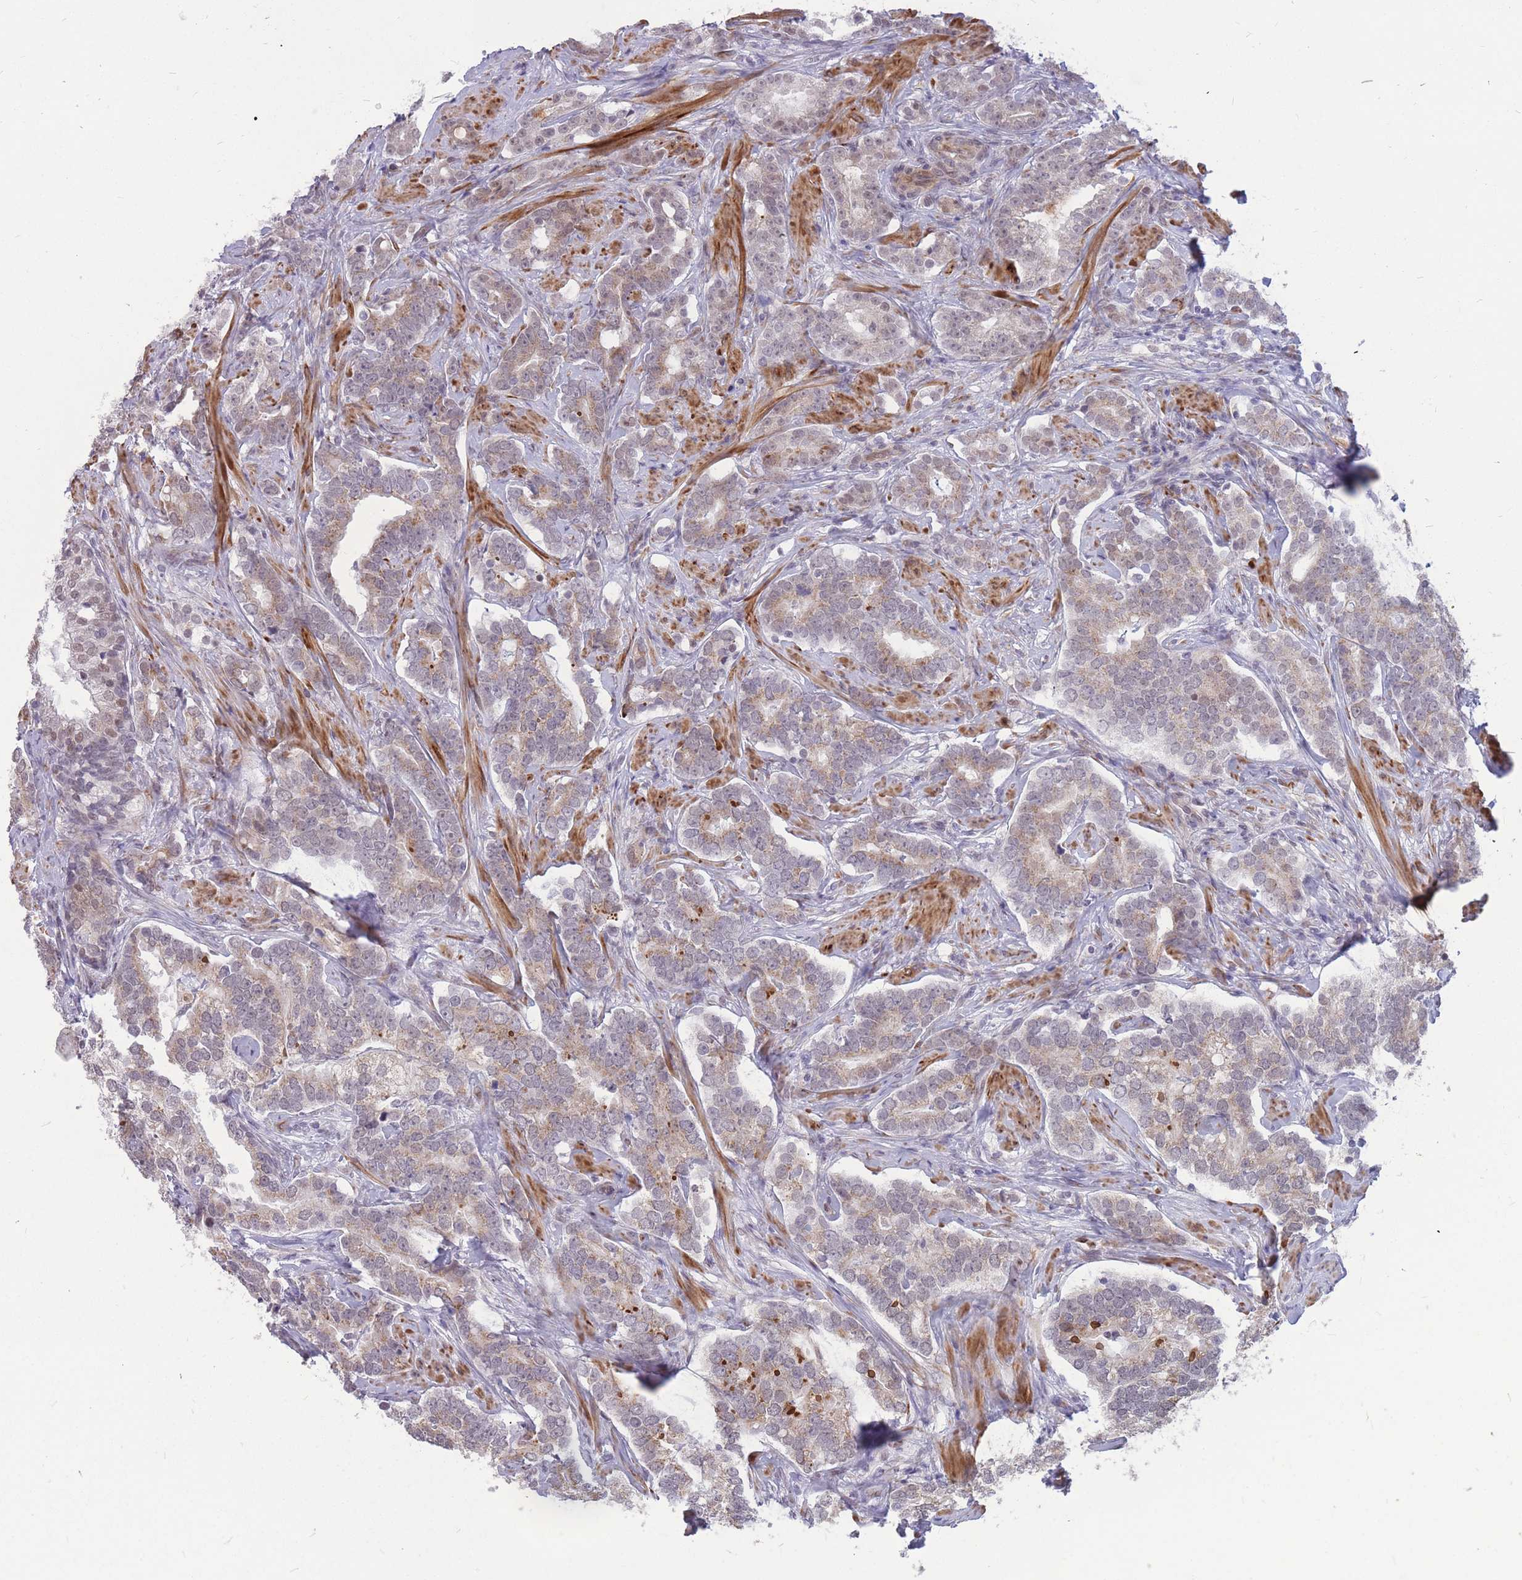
{"staining": {"intensity": "weak", "quantity": "25%-75%", "location": "cytoplasmic/membranous"}, "tissue": "prostate cancer", "cell_type": "Tumor cells", "image_type": "cancer", "snomed": [{"axis": "morphology", "description": "Adenocarcinoma, High grade"}, {"axis": "topography", "description": "Prostate"}], "caption": "A high-resolution histopathology image shows IHC staining of prostate cancer (adenocarcinoma (high-grade)), which displays weak cytoplasmic/membranous staining in approximately 25%-75% of tumor cells.", "gene": "ADD2", "patient": {"sex": "male", "age": 64}}